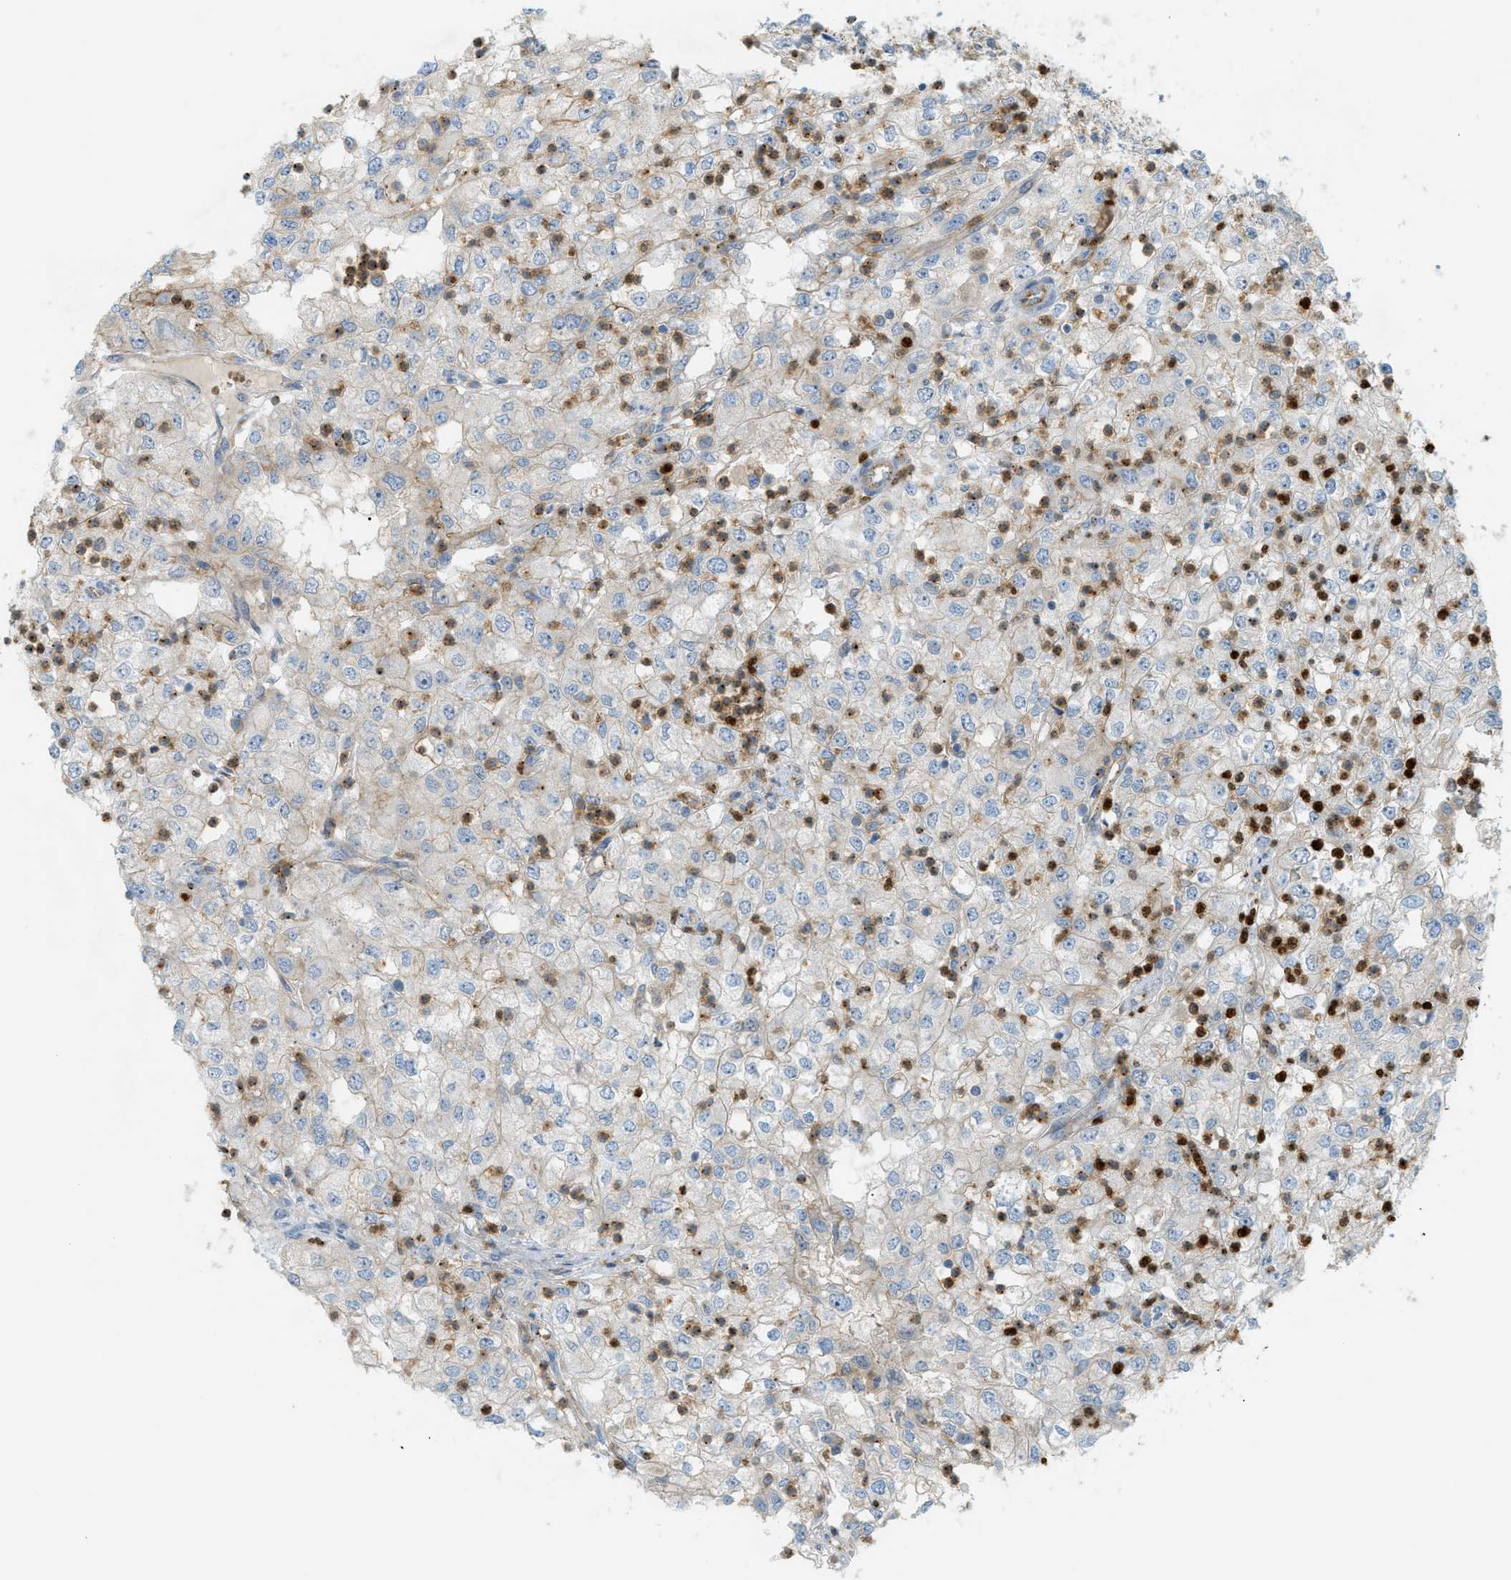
{"staining": {"intensity": "negative", "quantity": "none", "location": "none"}, "tissue": "renal cancer", "cell_type": "Tumor cells", "image_type": "cancer", "snomed": [{"axis": "morphology", "description": "Adenocarcinoma, NOS"}, {"axis": "topography", "description": "Kidney"}], "caption": "This is an immunohistochemistry histopathology image of renal cancer. There is no positivity in tumor cells.", "gene": "GRK6", "patient": {"sex": "female", "age": 54}}